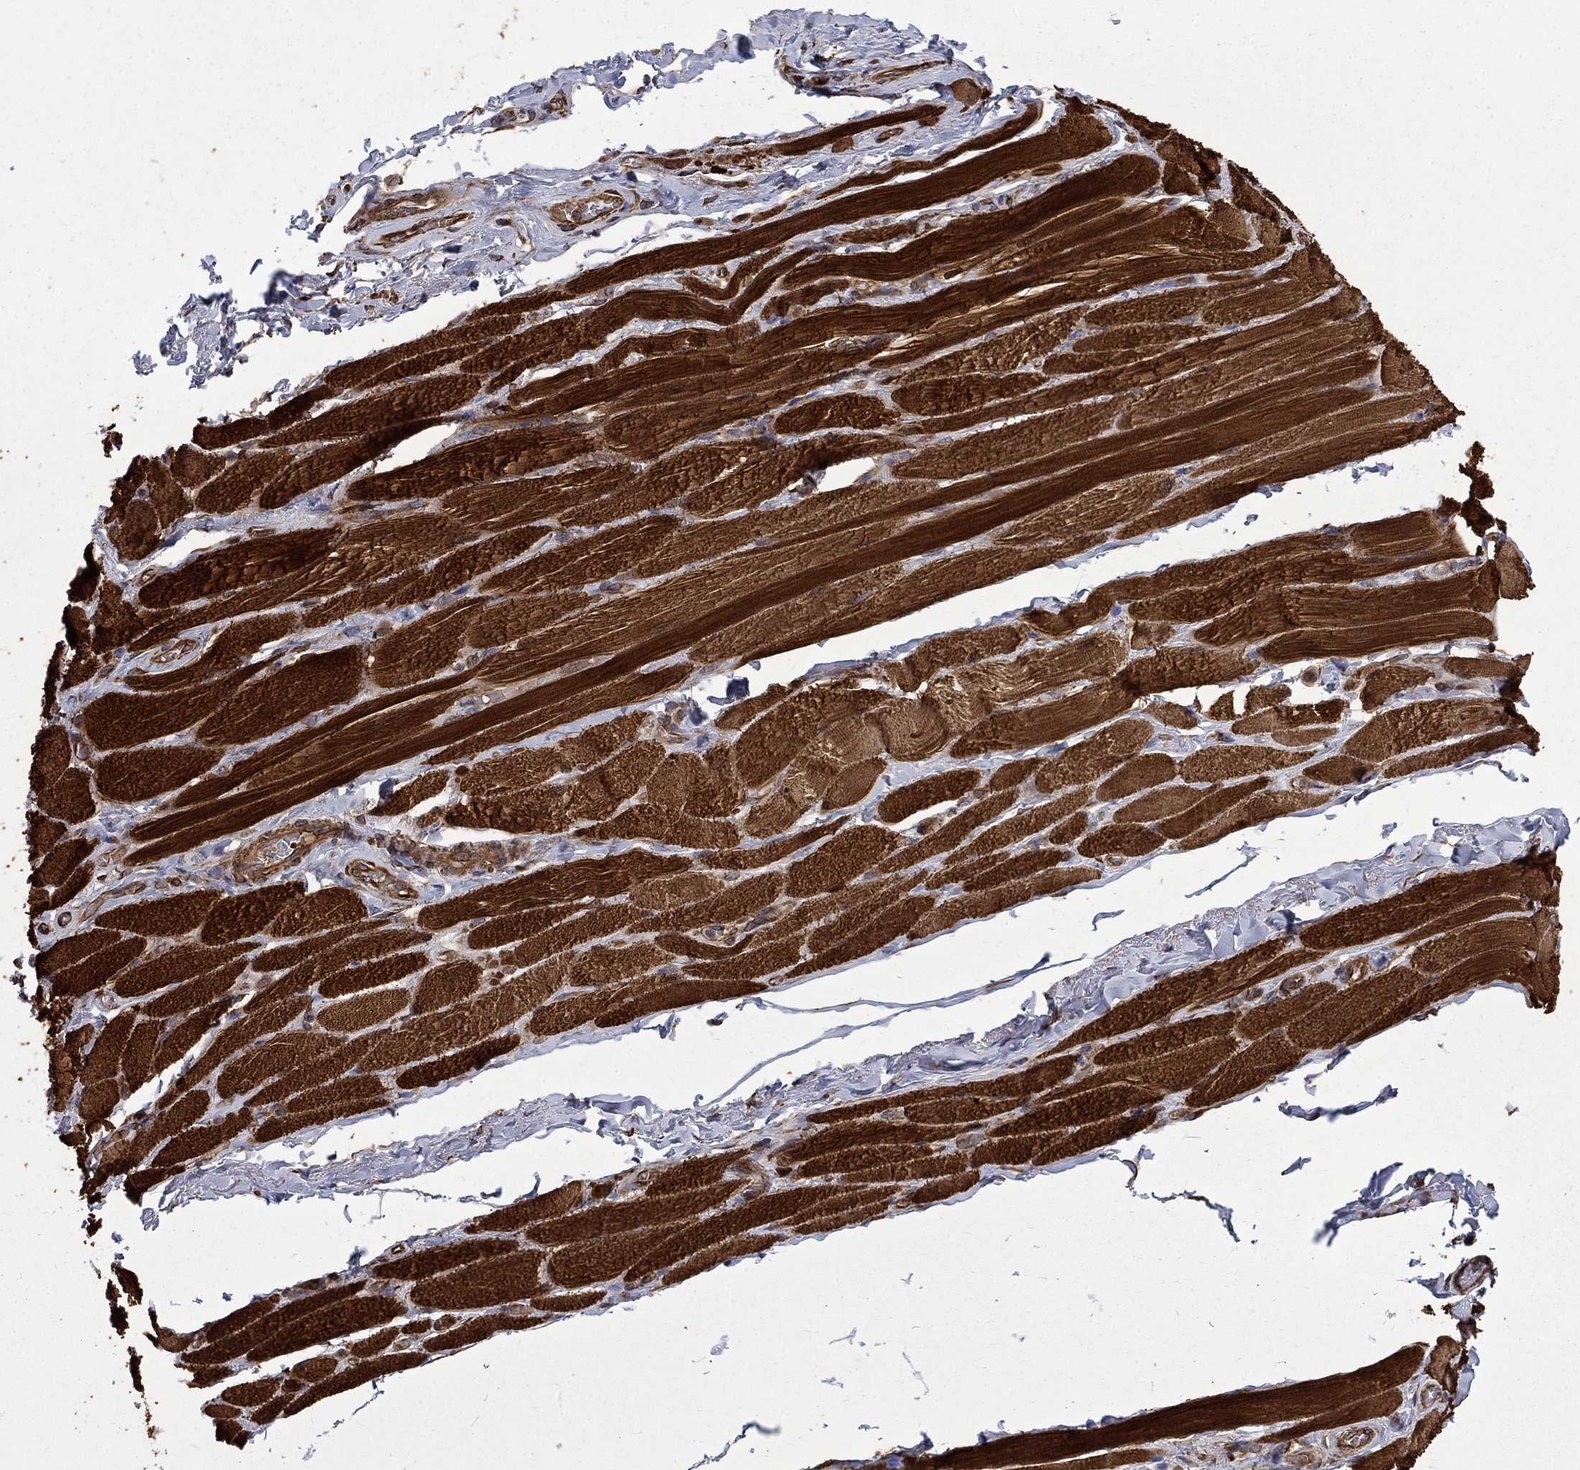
{"staining": {"intensity": "strong", "quantity": ">75%", "location": "cytoplasmic/membranous"}, "tissue": "skeletal muscle", "cell_type": "Myocytes", "image_type": "normal", "snomed": [{"axis": "morphology", "description": "Normal tissue, NOS"}, {"axis": "topography", "description": "Skeletal muscle"}, {"axis": "topography", "description": "Anal"}, {"axis": "topography", "description": "Peripheral nerve tissue"}], "caption": "High-power microscopy captured an IHC photomicrograph of unremarkable skeletal muscle, revealing strong cytoplasmic/membranous staining in approximately >75% of myocytes. The protein is stained brown, and the nuclei are stained in blue (DAB (3,3'-diaminobenzidine) IHC with brightfield microscopy, high magnification).", "gene": "CUTC", "patient": {"sex": "male", "age": 53}}